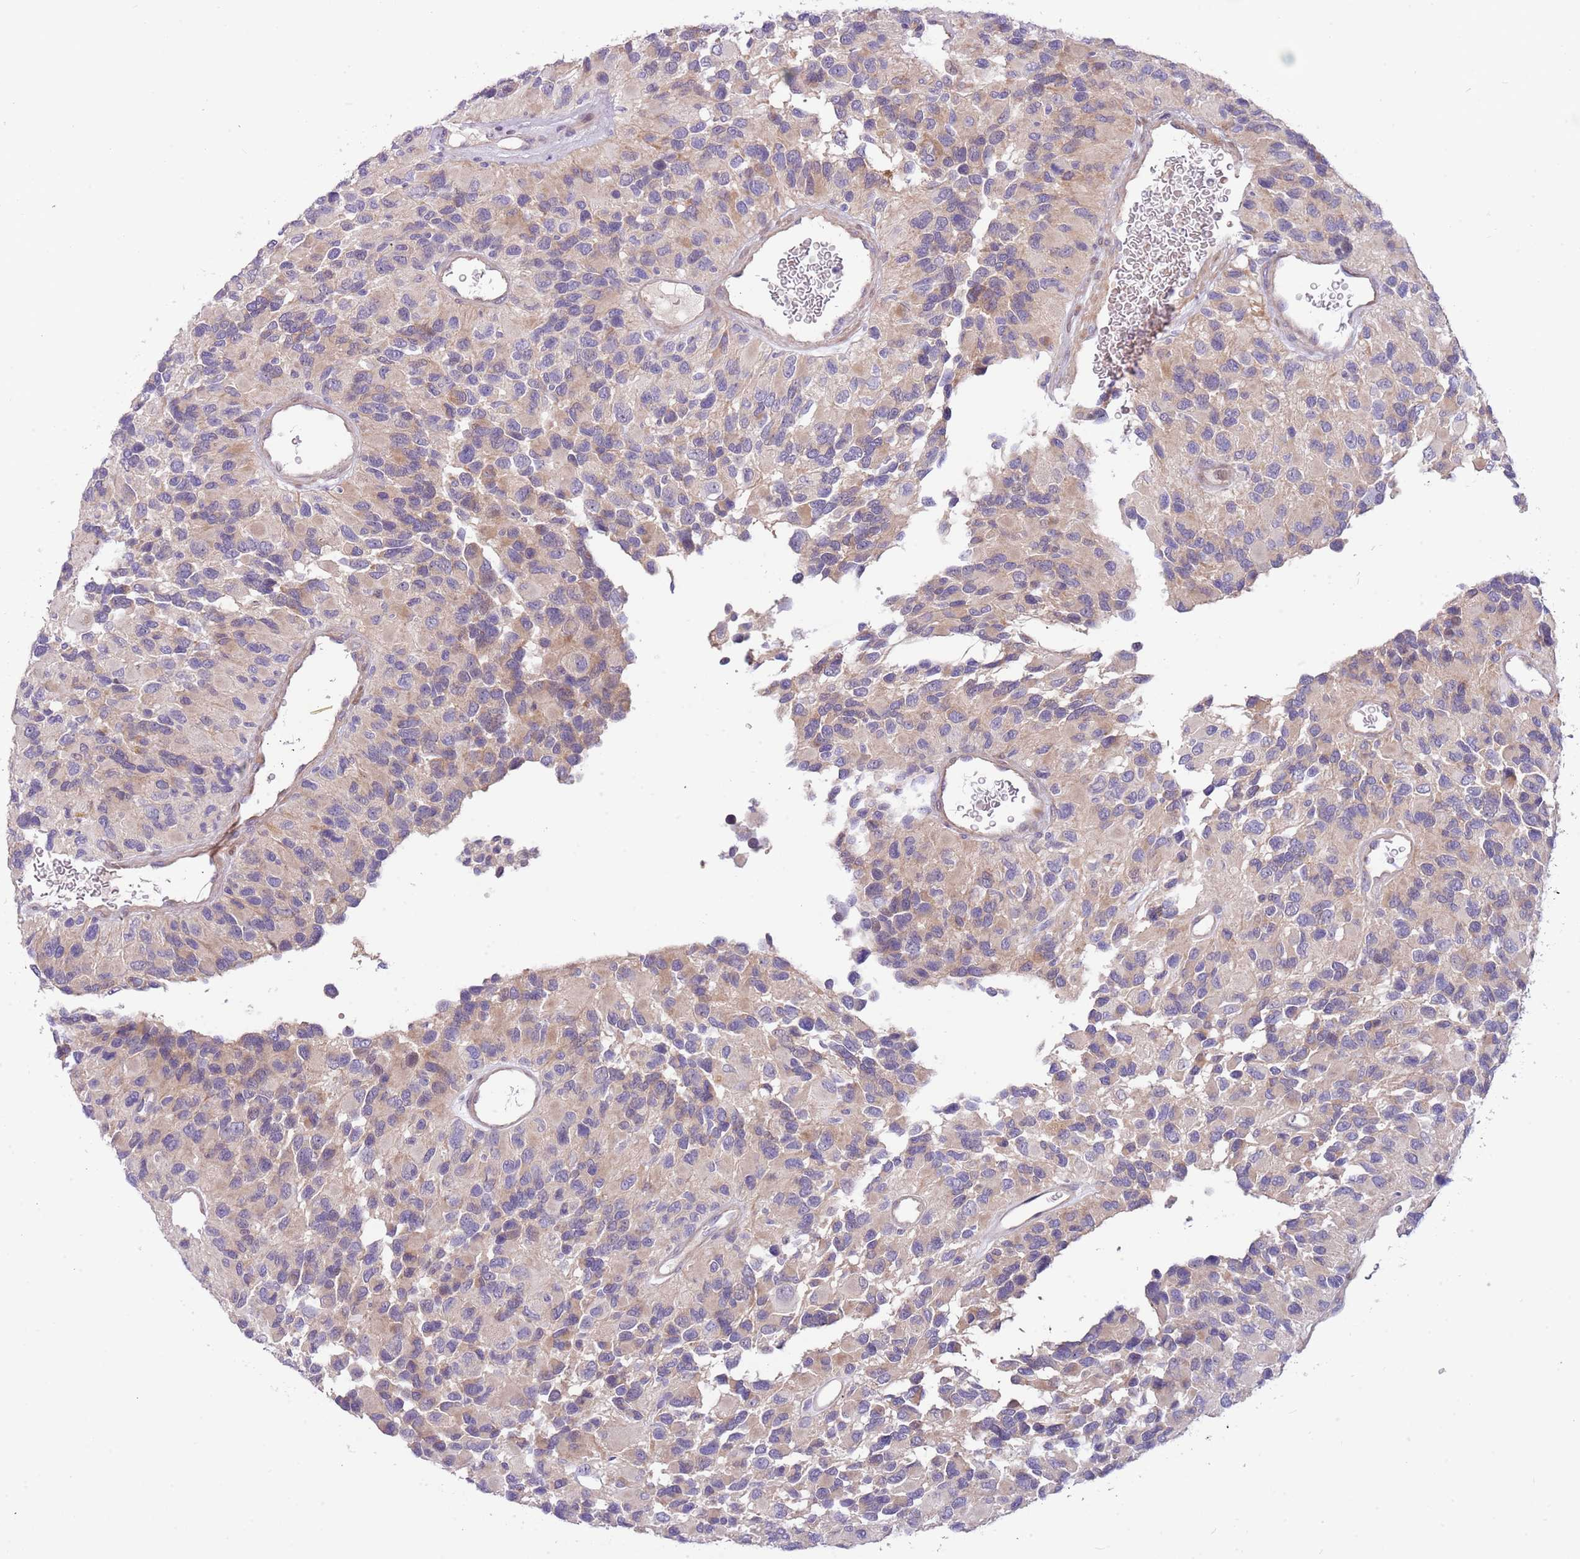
{"staining": {"intensity": "weak", "quantity": "25%-75%", "location": "cytoplasmic/membranous"}, "tissue": "glioma", "cell_type": "Tumor cells", "image_type": "cancer", "snomed": [{"axis": "morphology", "description": "Glioma, malignant, High grade"}, {"axis": "topography", "description": "Brain"}], "caption": "The image demonstrates a brown stain indicating the presence of a protein in the cytoplasmic/membranous of tumor cells in malignant glioma (high-grade).", "gene": "ITGB6", "patient": {"sex": "male", "age": 77}}